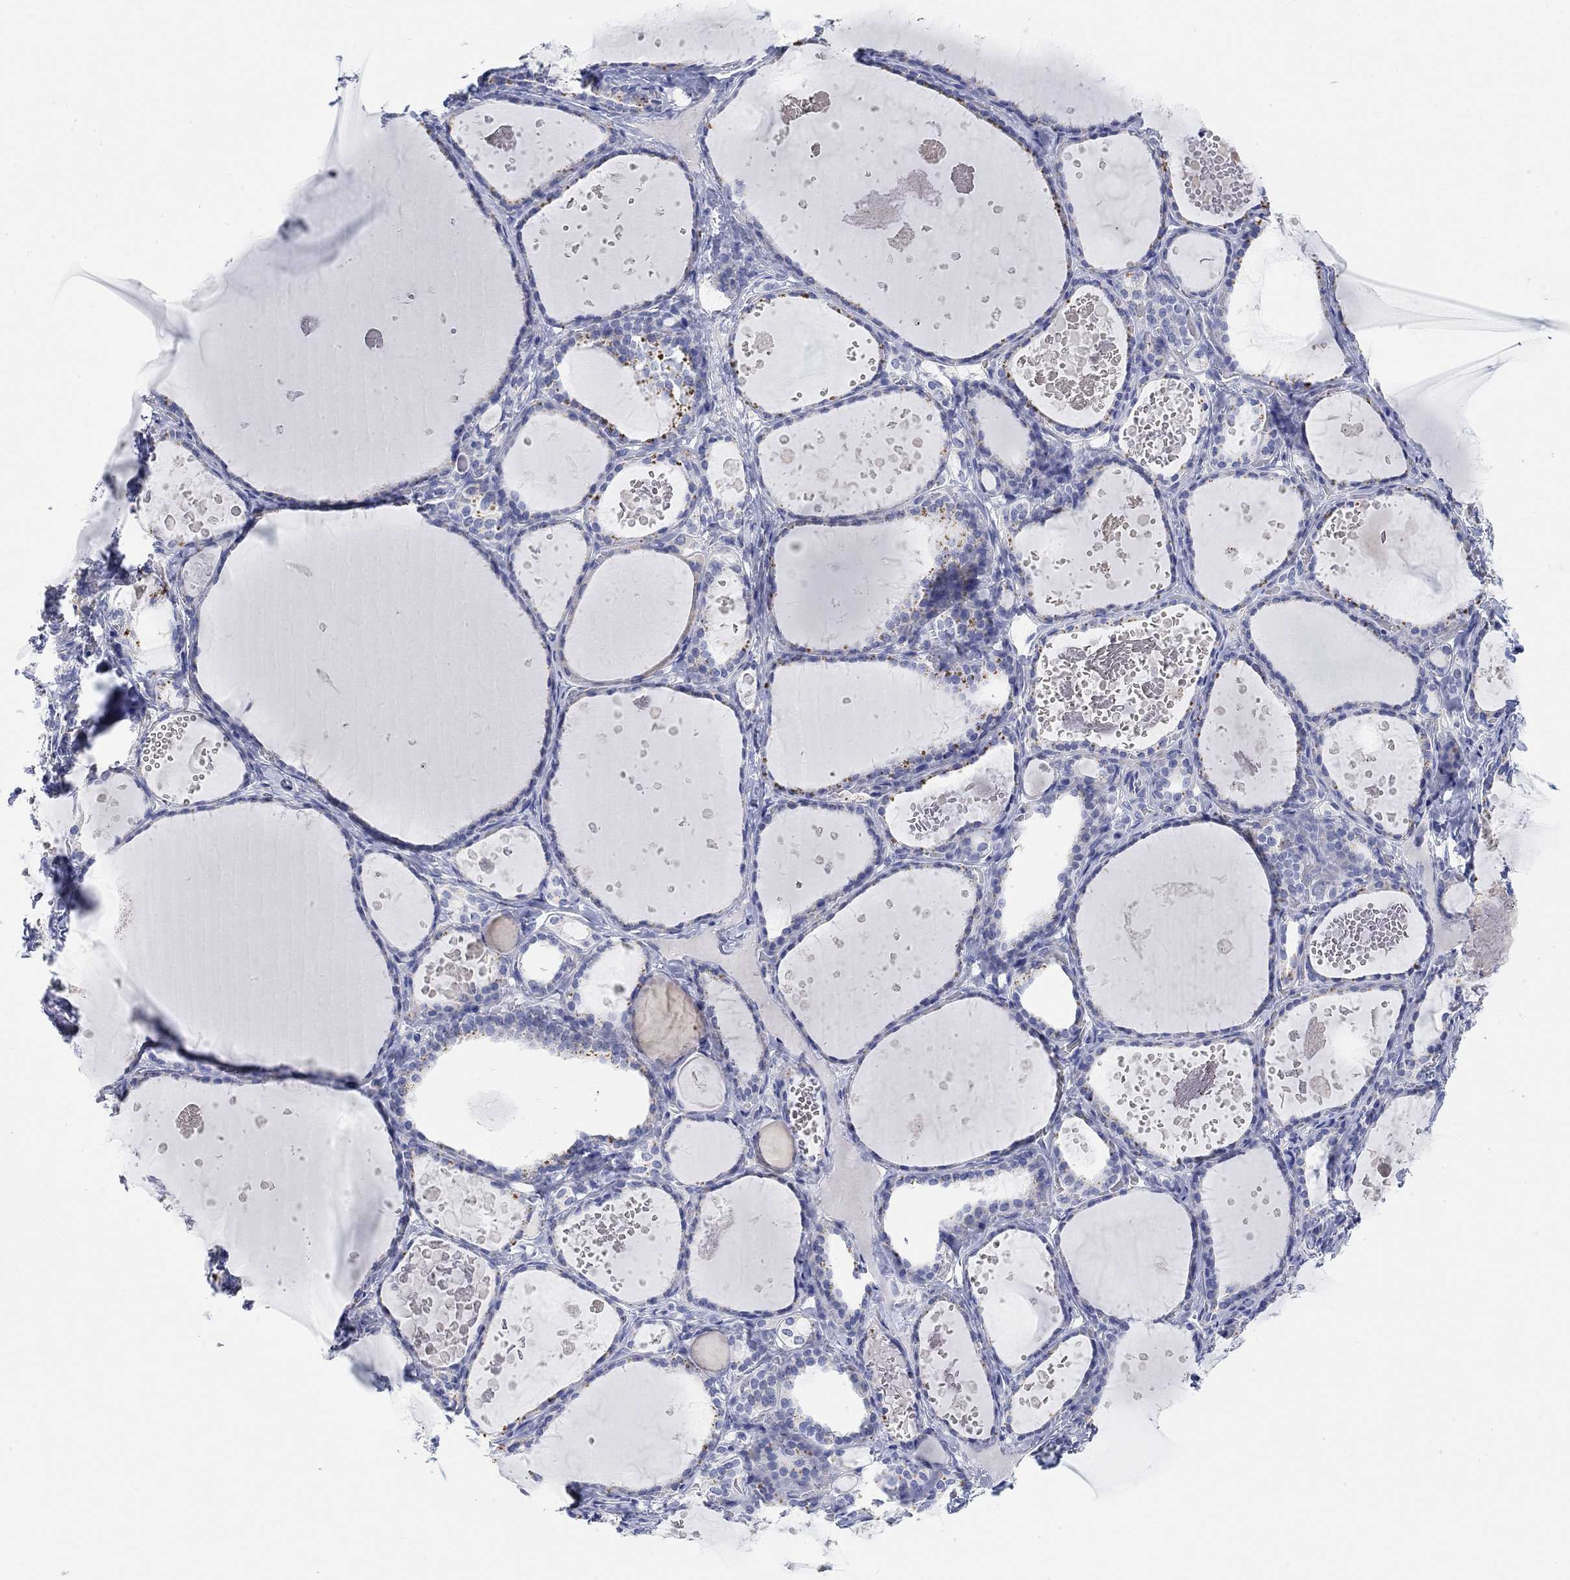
{"staining": {"intensity": "negative", "quantity": "none", "location": "none"}, "tissue": "thyroid gland", "cell_type": "Glandular cells", "image_type": "normal", "snomed": [{"axis": "morphology", "description": "Normal tissue, NOS"}, {"axis": "topography", "description": "Thyroid gland"}], "caption": "A micrograph of human thyroid gland is negative for staining in glandular cells. (Brightfield microscopy of DAB immunohistochemistry (IHC) at high magnification).", "gene": "ATP6V1E2", "patient": {"sex": "female", "age": 56}}